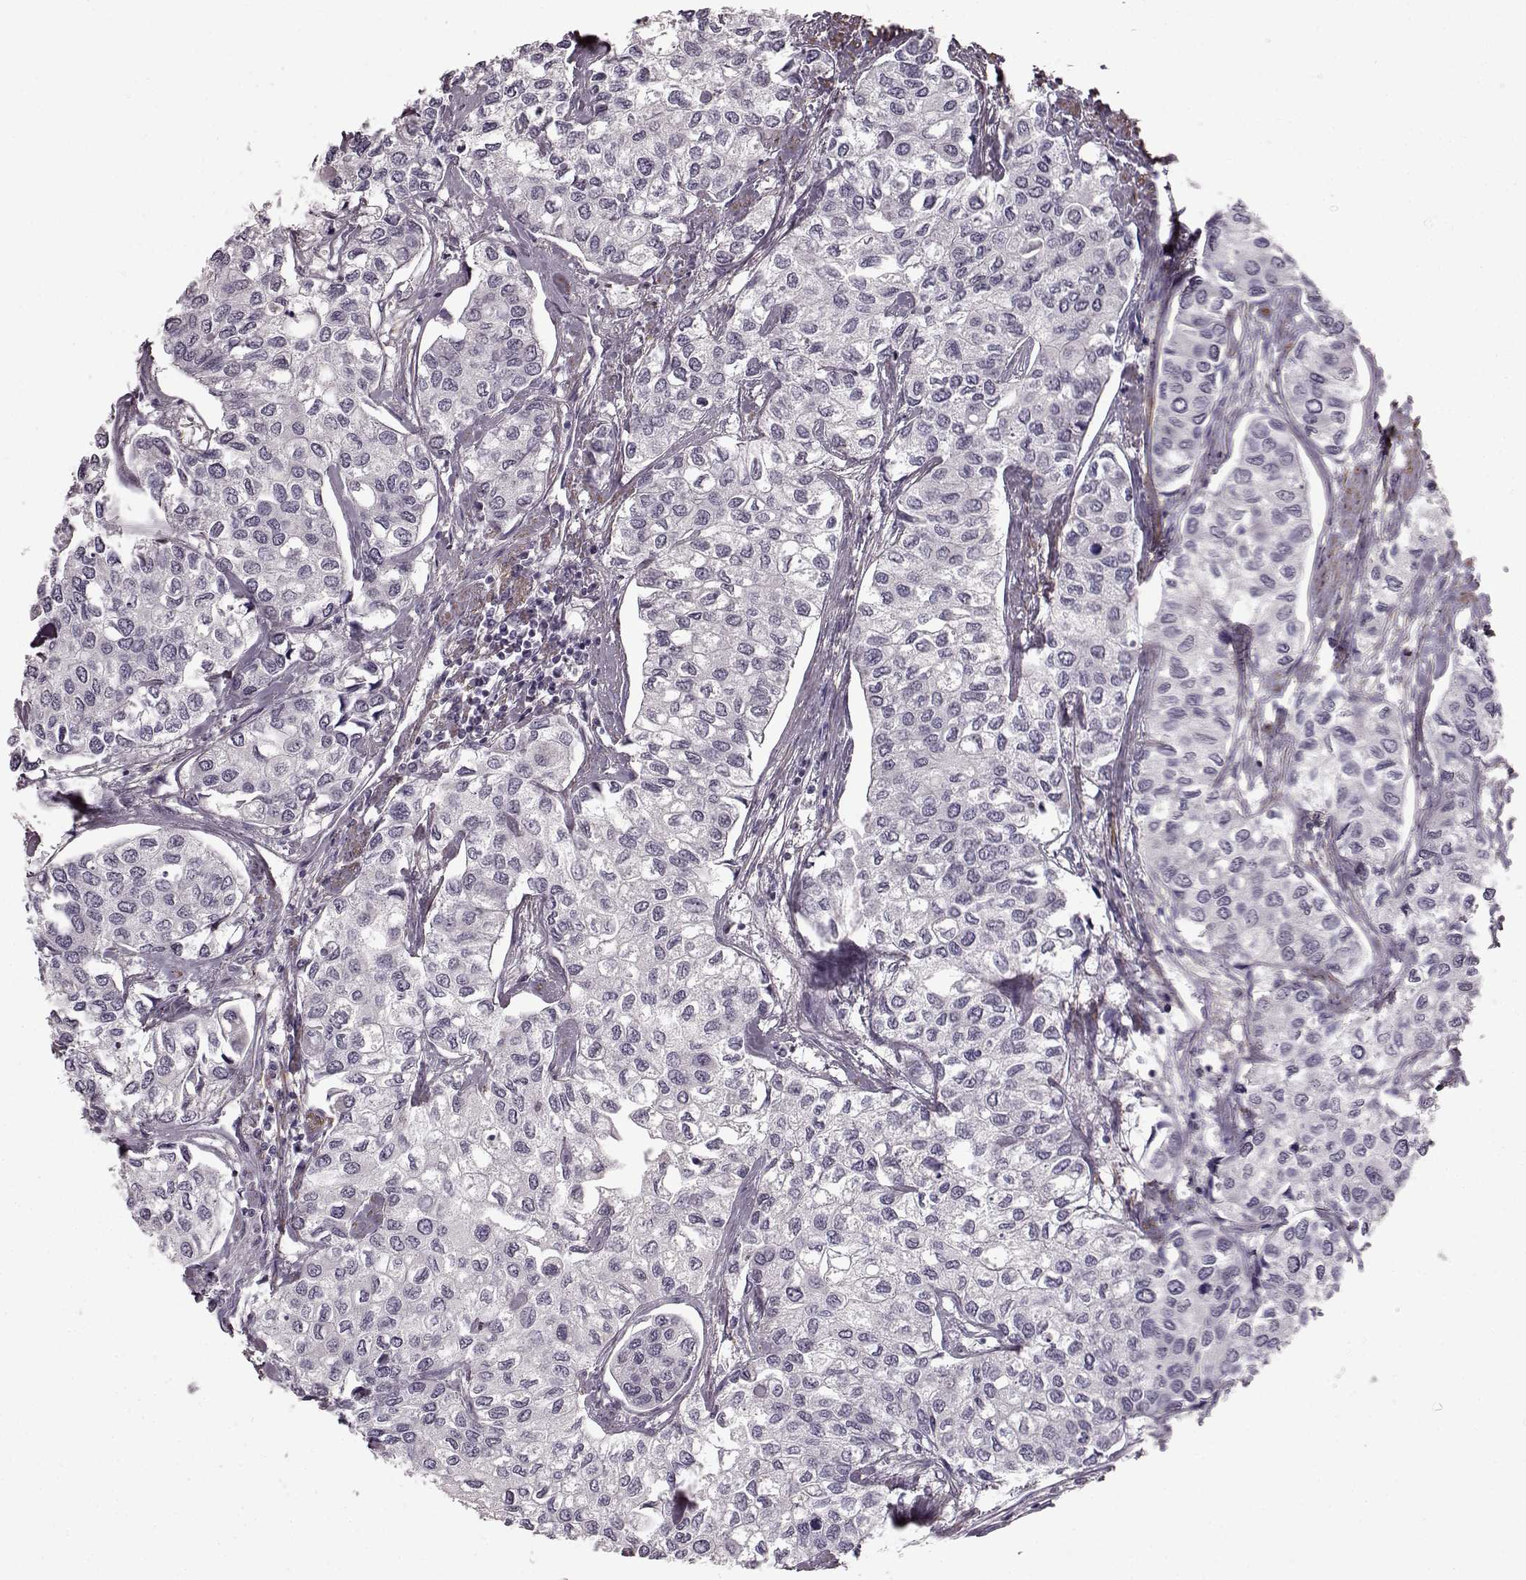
{"staining": {"intensity": "negative", "quantity": "none", "location": "none"}, "tissue": "urothelial cancer", "cell_type": "Tumor cells", "image_type": "cancer", "snomed": [{"axis": "morphology", "description": "Urothelial carcinoma, High grade"}, {"axis": "topography", "description": "Urinary bladder"}], "caption": "Immunohistochemistry micrograph of neoplastic tissue: human urothelial cancer stained with DAB displays no significant protein positivity in tumor cells. (Stains: DAB (3,3'-diaminobenzidine) immunohistochemistry with hematoxylin counter stain, Microscopy: brightfield microscopy at high magnification).", "gene": "SLCO3A1", "patient": {"sex": "male", "age": 73}}